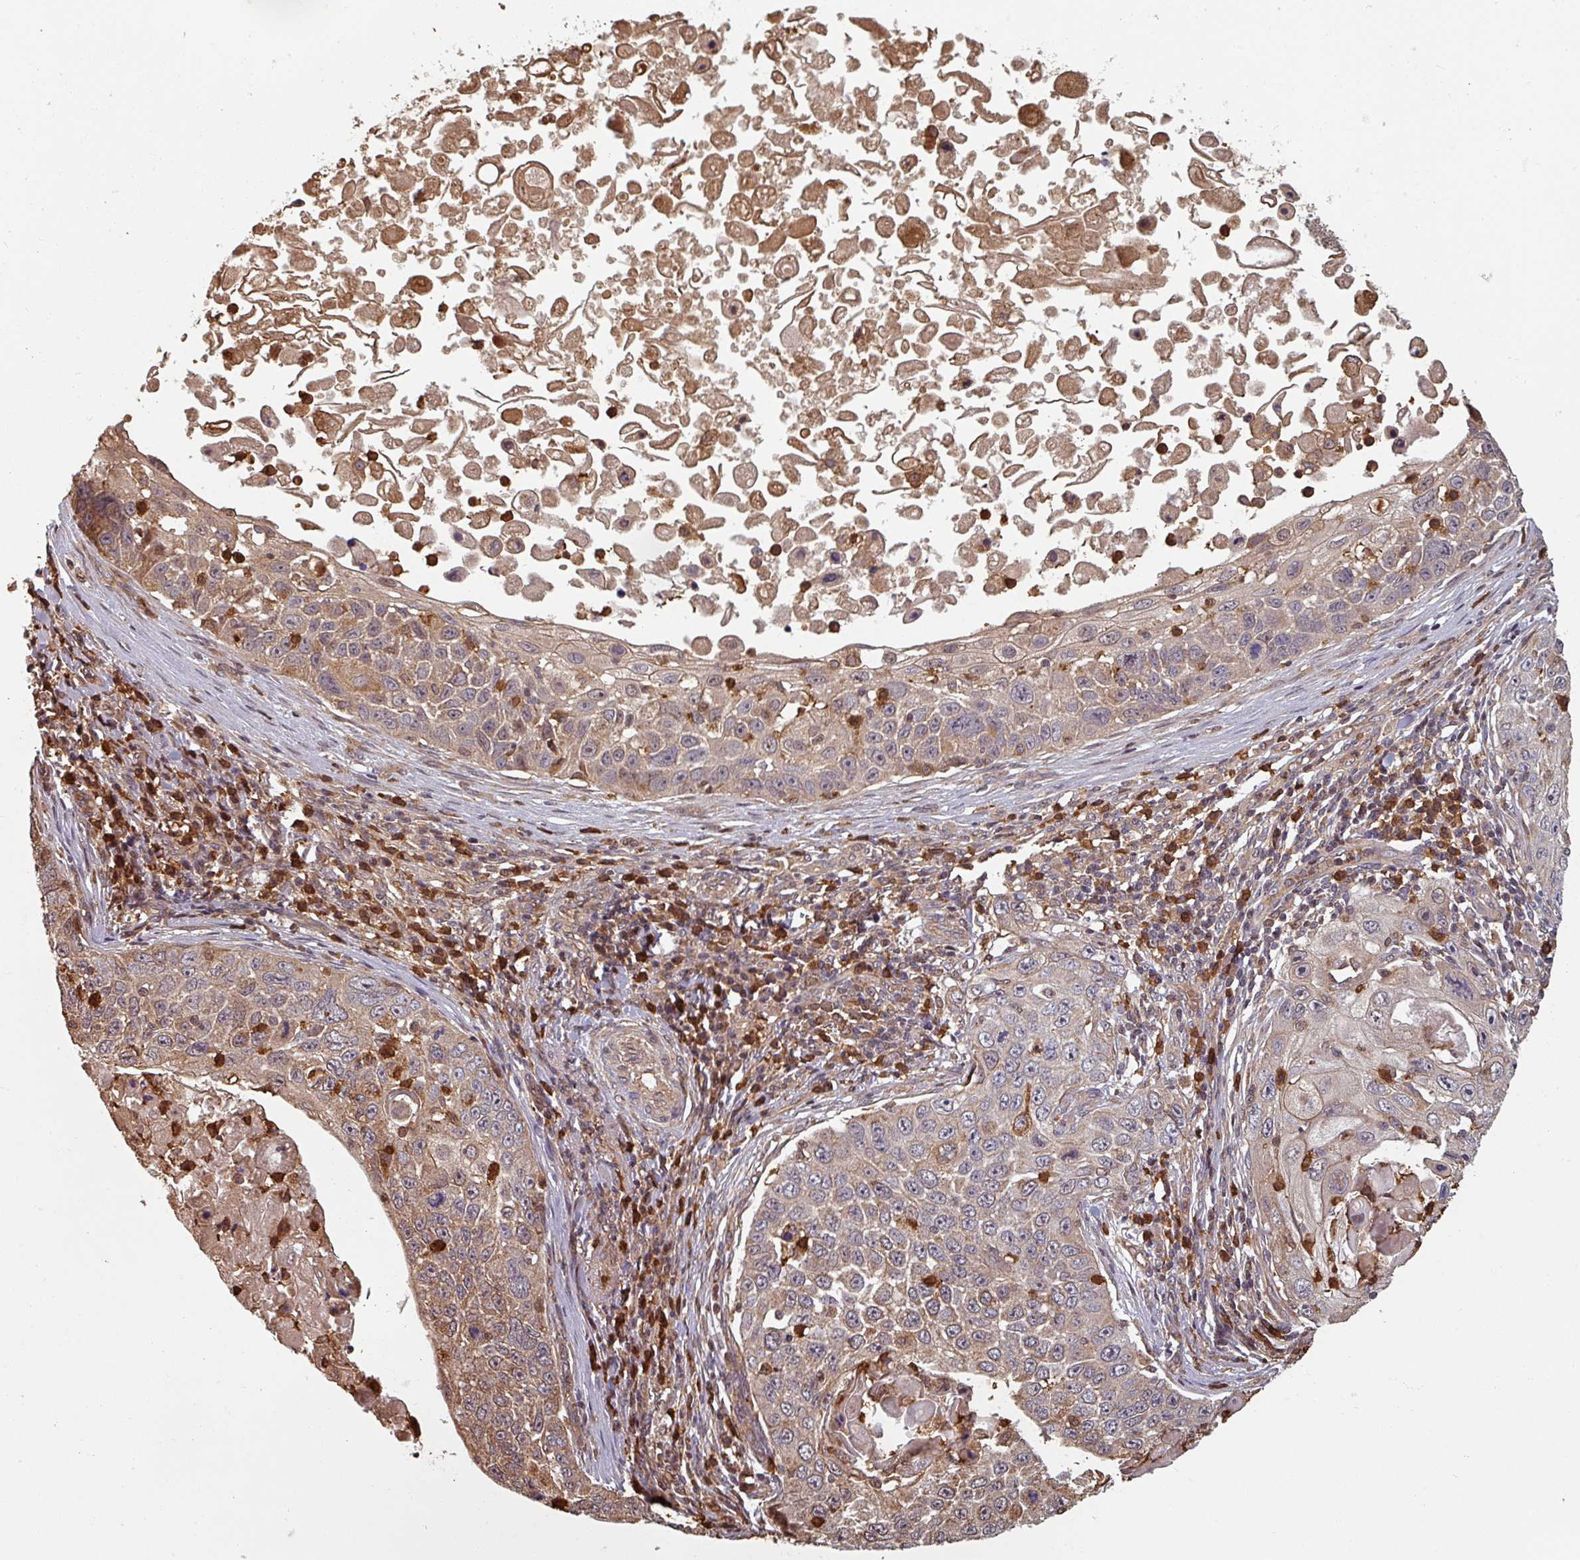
{"staining": {"intensity": "weak", "quantity": ">75%", "location": "cytoplasmic/membranous,nuclear"}, "tissue": "skin cancer", "cell_type": "Tumor cells", "image_type": "cancer", "snomed": [{"axis": "morphology", "description": "Squamous cell carcinoma, NOS"}, {"axis": "topography", "description": "Skin"}], "caption": "High-magnification brightfield microscopy of skin cancer (squamous cell carcinoma) stained with DAB (3,3'-diaminobenzidine) (brown) and counterstained with hematoxylin (blue). tumor cells exhibit weak cytoplasmic/membranous and nuclear staining is seen in about>75% of cells.", "gene": "EID1", "patient": {"sex": "male", "age": 24}}